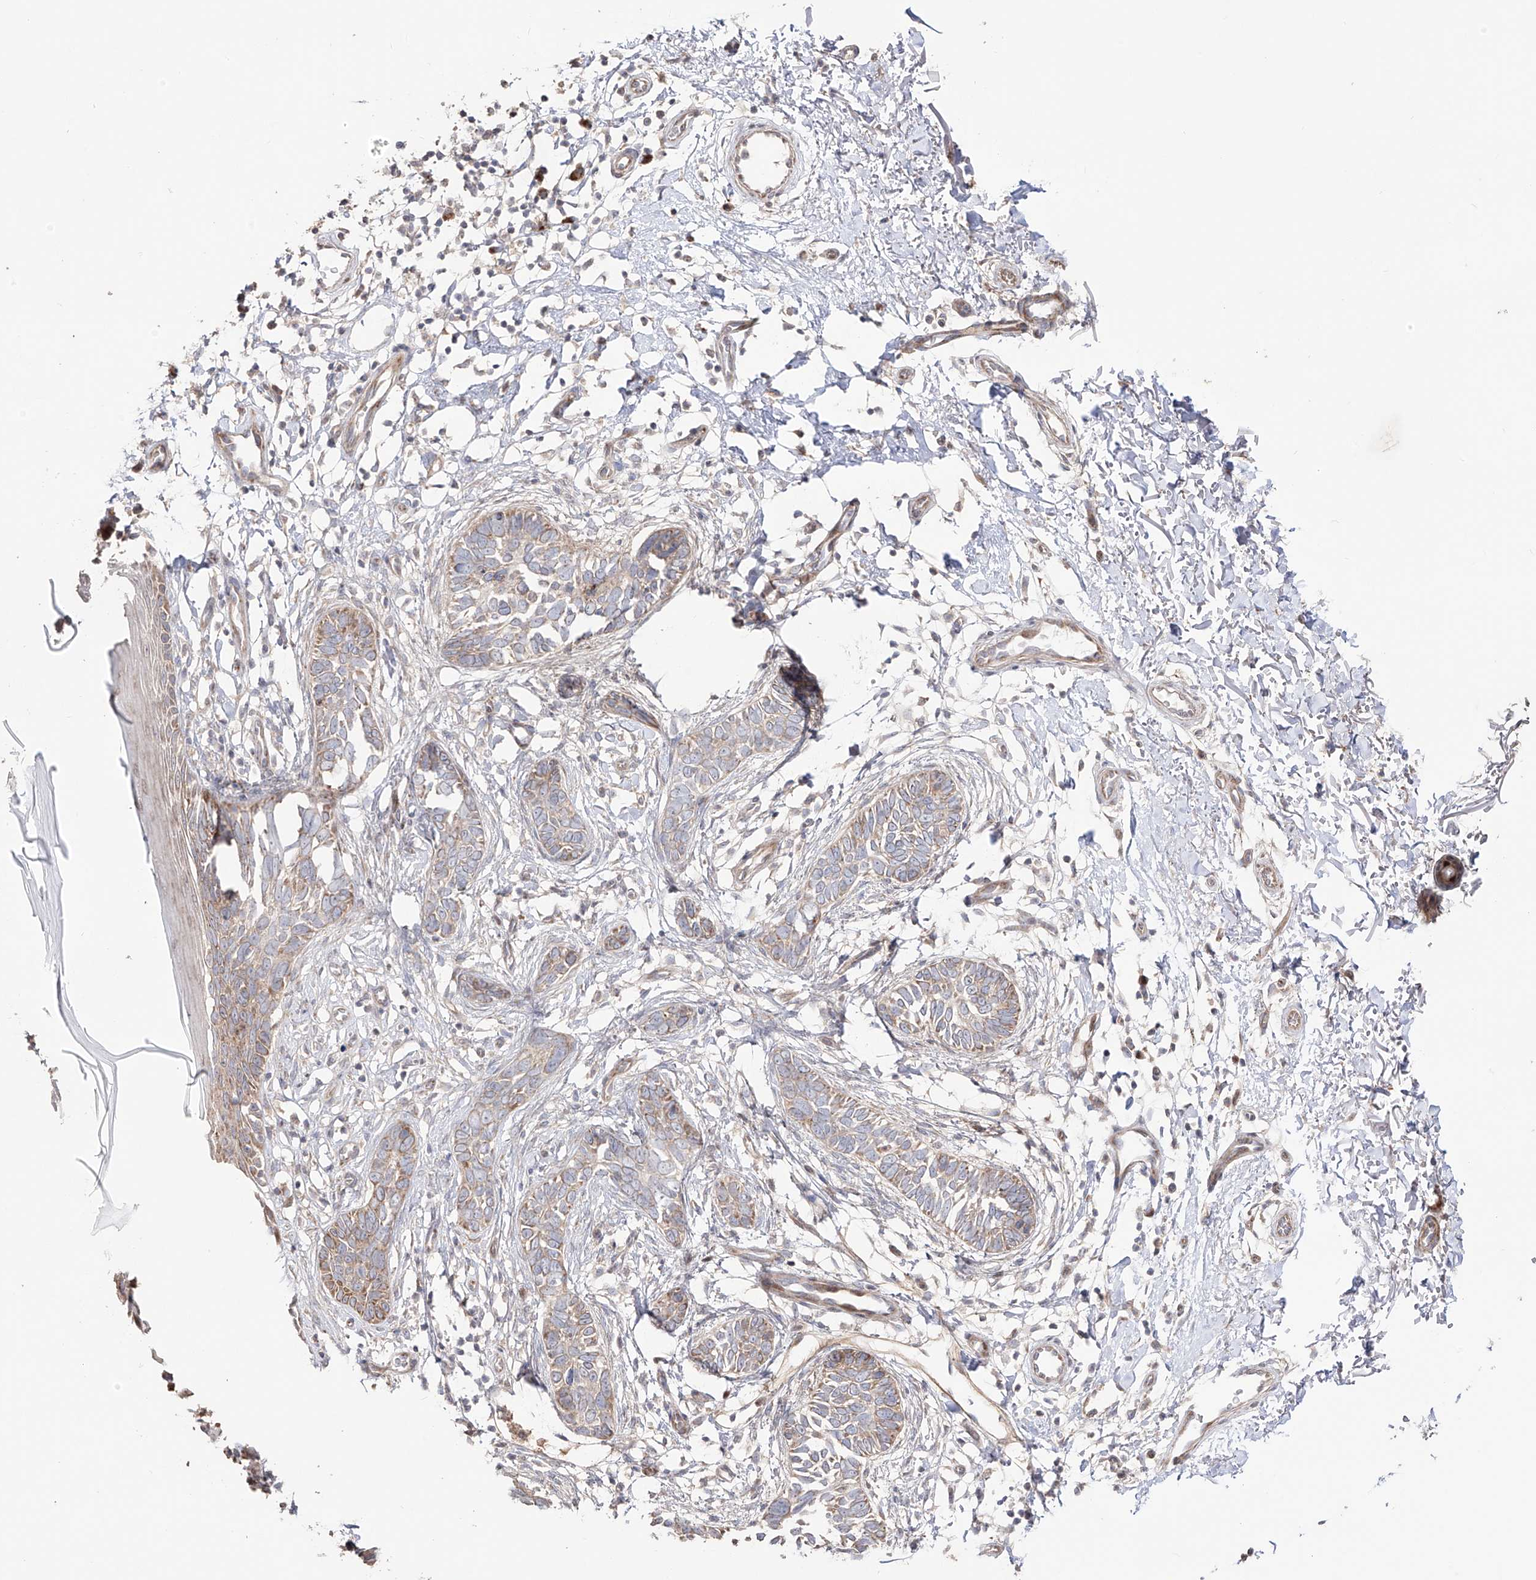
{"staining": {"intensity": "weak", "quantity": "25%-75%", "location": "cytoplasmic/membranous"}, "tissue": "skin cancer", "cell_type": "Tumor cells", "image_type": "cancer", "snomed": [{"axis": "morphology", "description": "Normal tissue, NOS"}, {"axis": "morphology", "description": "Basal cell carcinoma"}, {"axis": "topography", "description": "Skin"}], "caption": "Immunohistochemistry (IHC) (DAB) staining of skin cancer (basal cell carcinoma) demonstrates weak cytoplasmic/membranous protein staining in approximately 25%-75% of tumor cells. The staining is performed using DAB brown chromogen to label protein expression. The nuclei are counter-stained blue using hematoxylin.", "gene": "YKT6", "patient": {"sex": "male", "age": 77}}